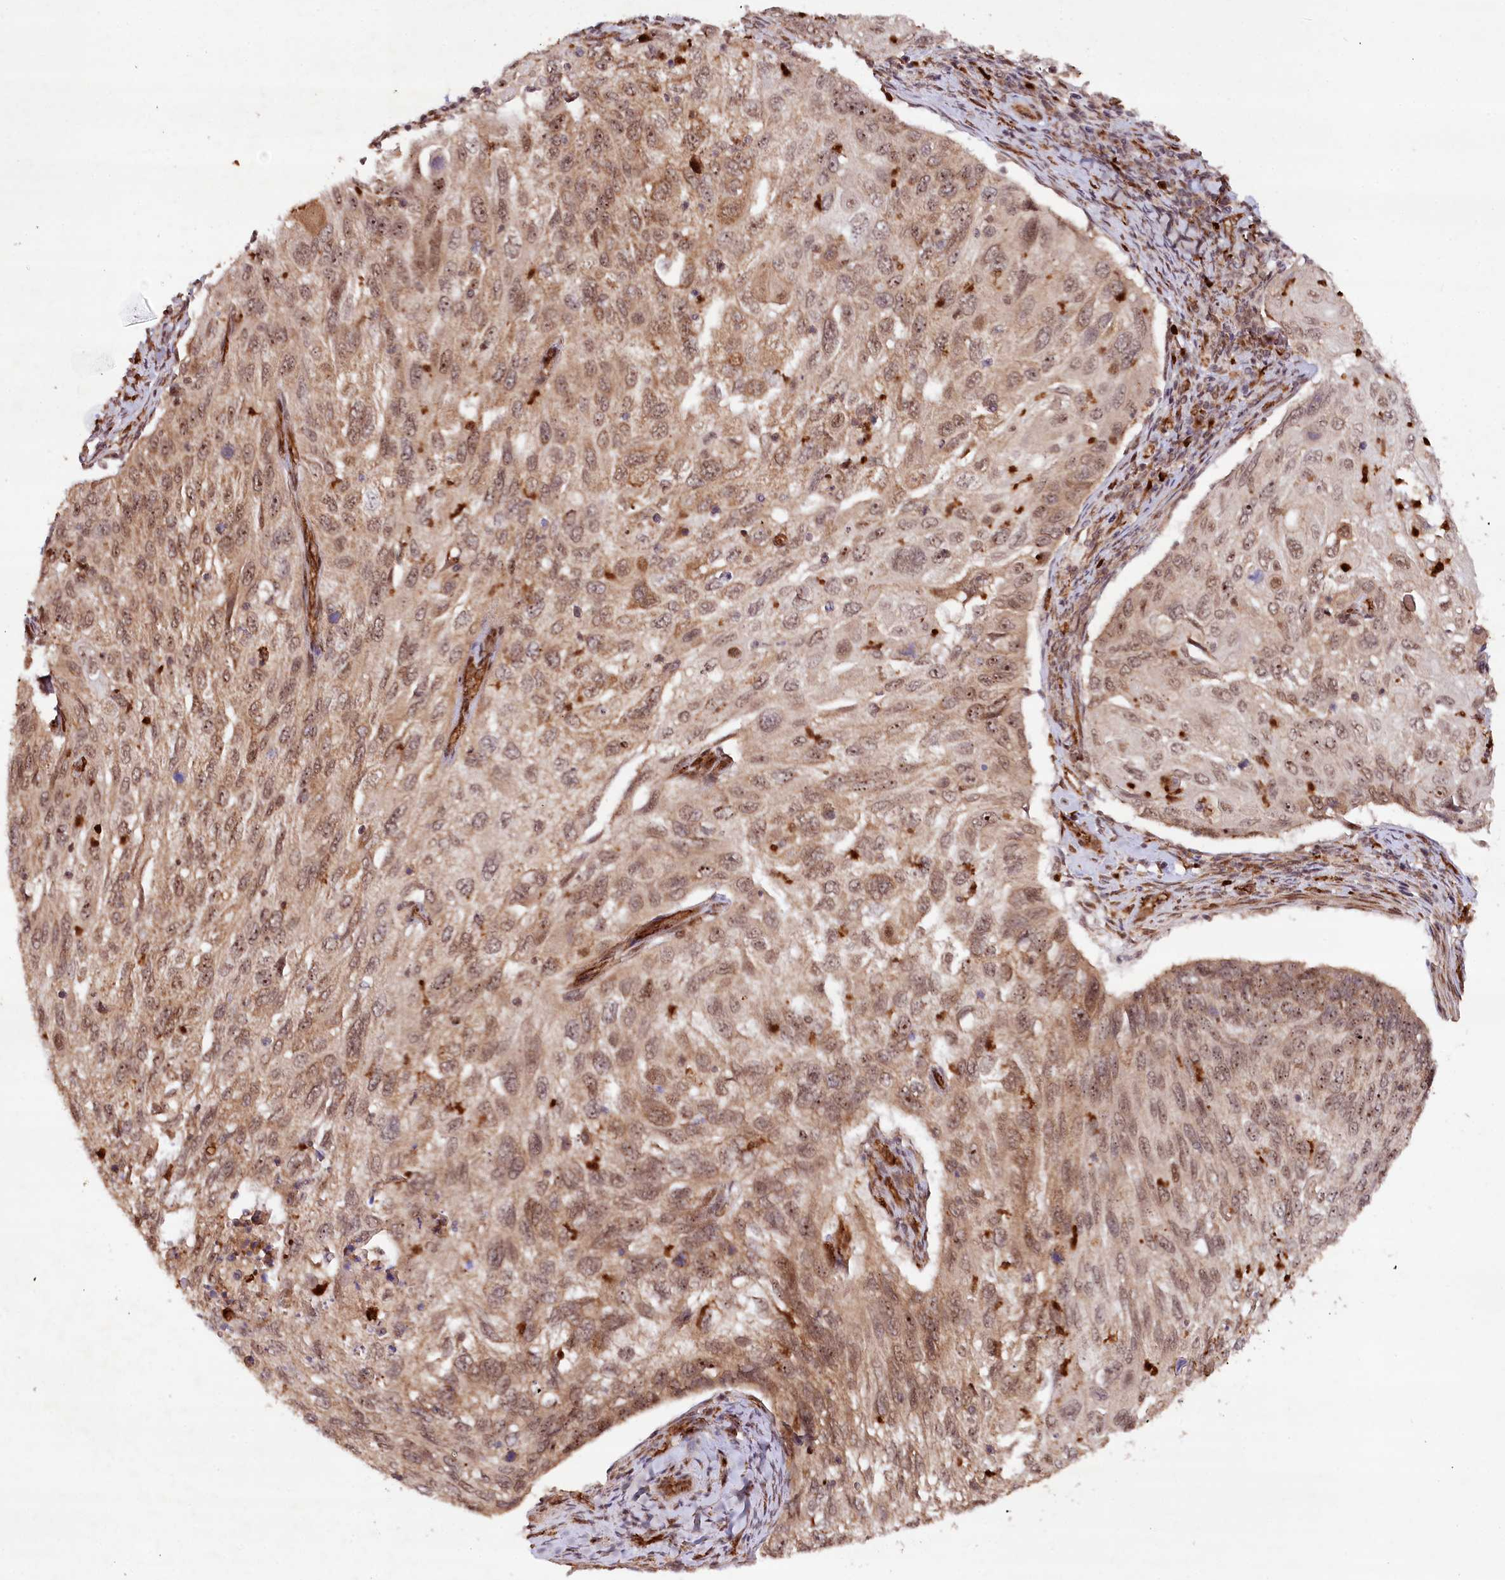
{"staining": {"intensity": "moderate", "quantity": ">75%", "location": "cytoplasmic/membranous,nuclear"}, "tissue": "cervical cancer", "cell_type": "Tumor cells", "image_type": "cancer", "snomed": [{"axis": "morphology", "description": "Squamous cell carcinoma, NOS"}, {"axis": "topography", "description": "Cervix"}], "caption": "Protein expression analysis of human cervical squamous cell carcinoma reveals moderate cytoplasmic/membranous and nuclear staining in approximately >75% of tumor cells.", "gene": "ALKBH8", "patient": {"sex": "female", "age": 70}}